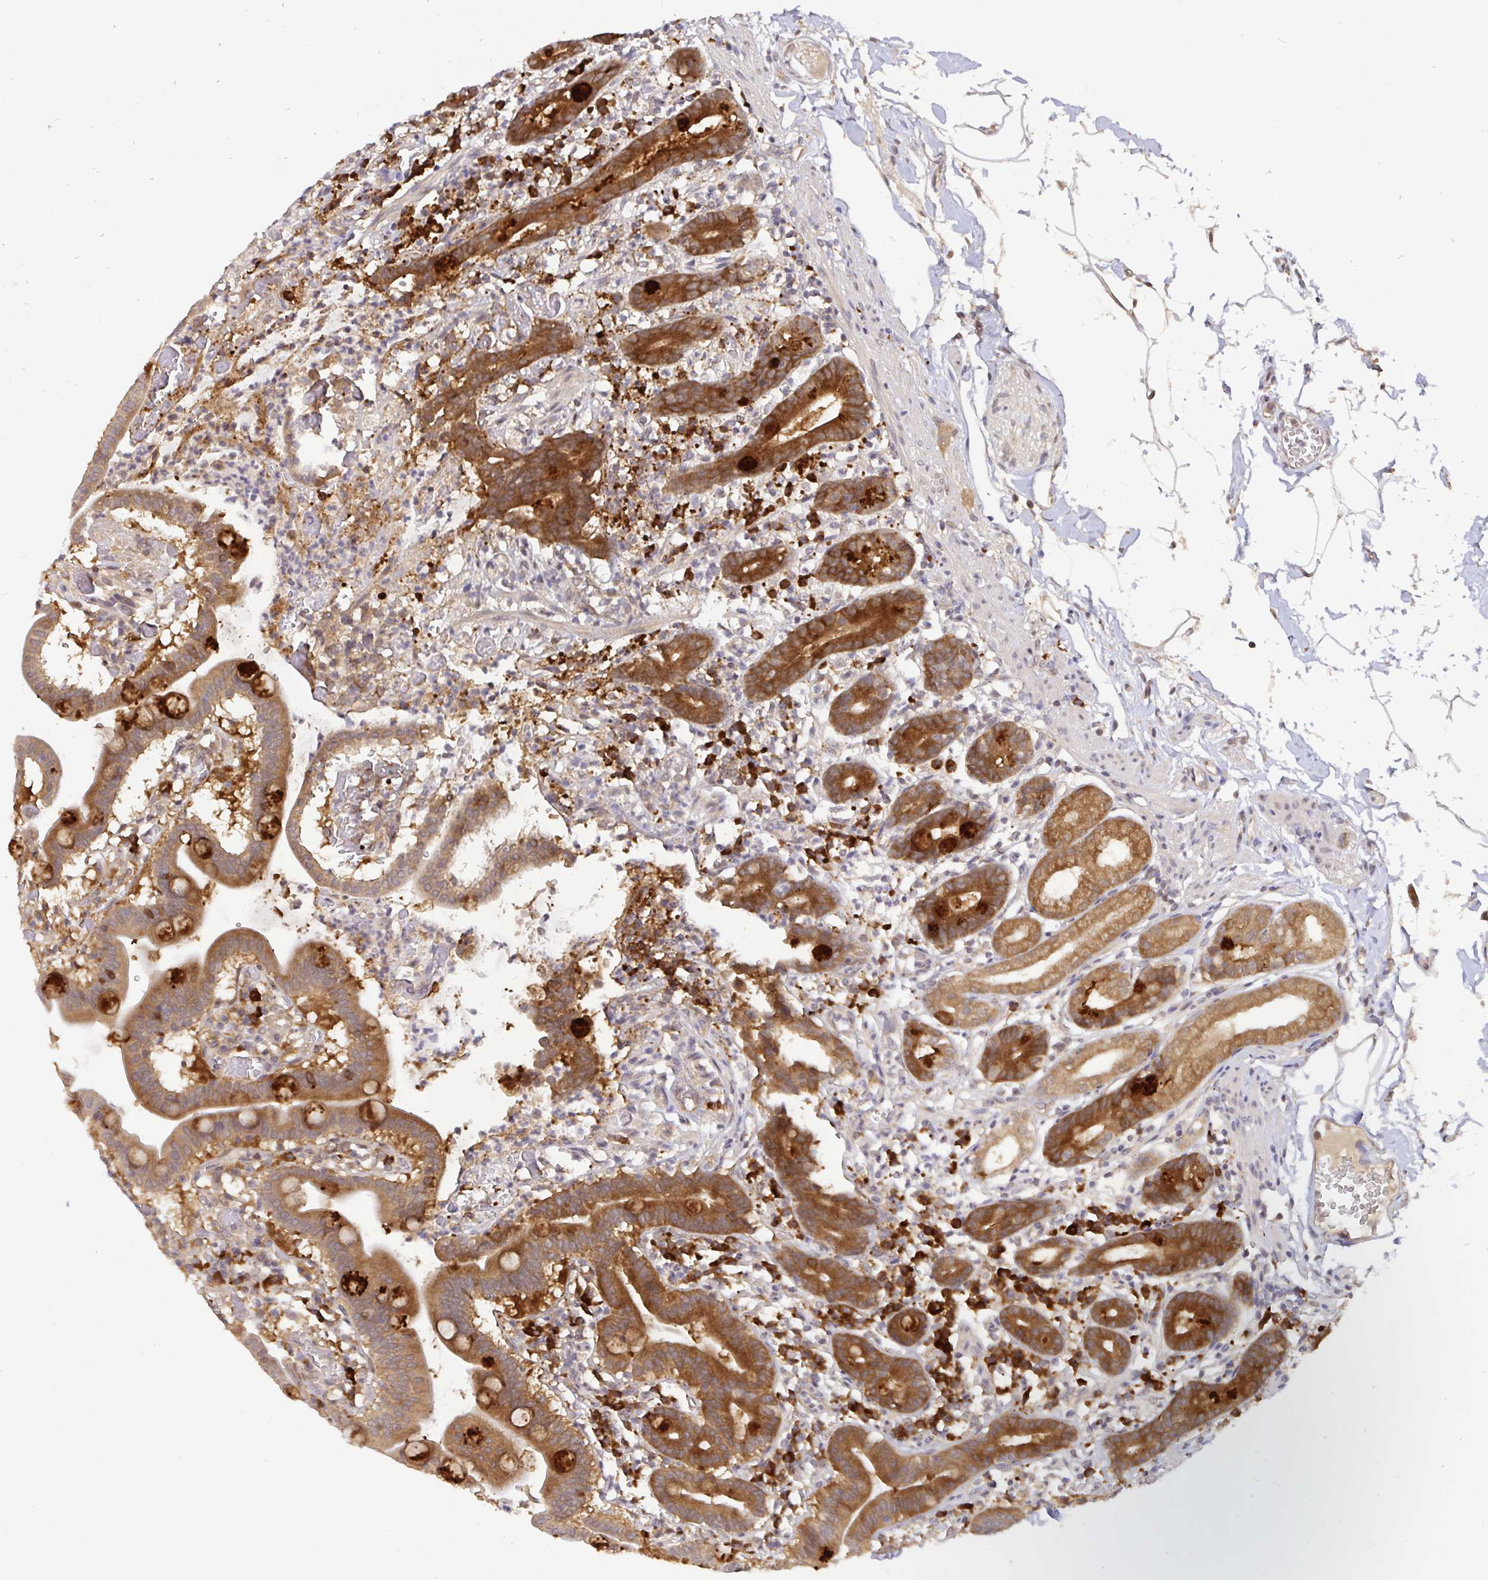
{"staining": {"intensity": "strong", "quantity": ">75%", "location": "cytoplasmic/membranous"}, "tissue": "duodenum", "cell_type": "Glandular cells", "image_type": "normal", "snomed": [{"axis": "morphology", "description": "Normal tissue, NOS"}, {"axis": "topography", "description": "Pancreas"}, {"axis": "topography", "description": "Duodenum"}], "caption": "Duodenum stained with DAB IHC demonstrates high levels of strong cytoplasmic/membranous staining in approximately >75% of glandular cells.", "gene": "LMO4", "patient": {"sex": "male", "age": 59}}